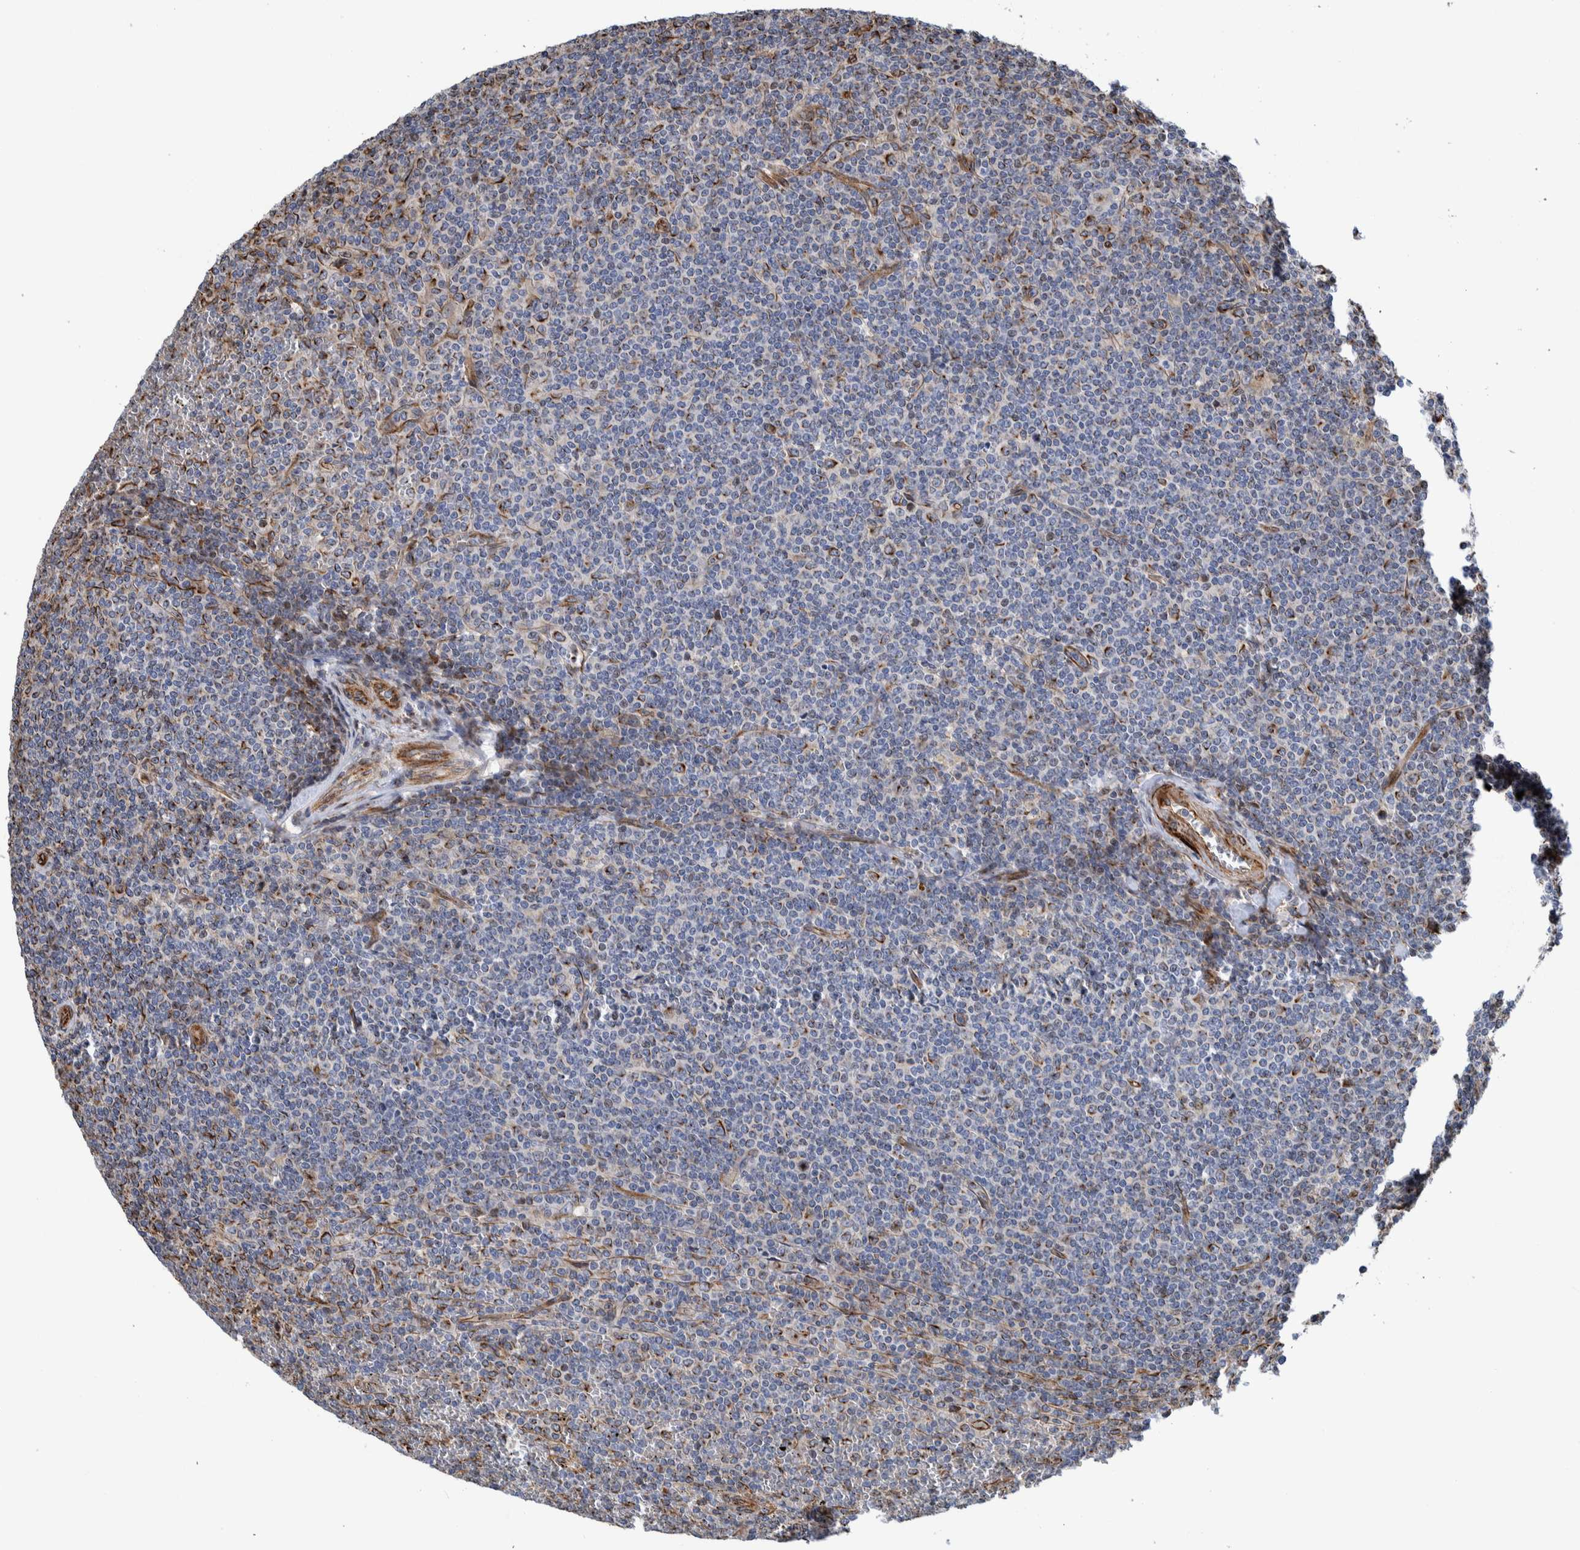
{"staining": {"intensity": "negative", "quantity": "none", "location": "none"}, "tissue": "lymphoma", "cell_type": "Tumor cells", "image_type": "cancer", "snomed": [{"axis": "morphology", "description": "Malignant lymphoma, non-Hodgkin's type, Low grade"}, {"axis": "topography", "description": "Spleen"}], "caption": "An immunohistochemistry histopathology image of lymphoma is shown. There is no staining in tumor cells of lymphoma.", "gene": "CCDC57", "patient": {"sex": "female", "age": 19}}